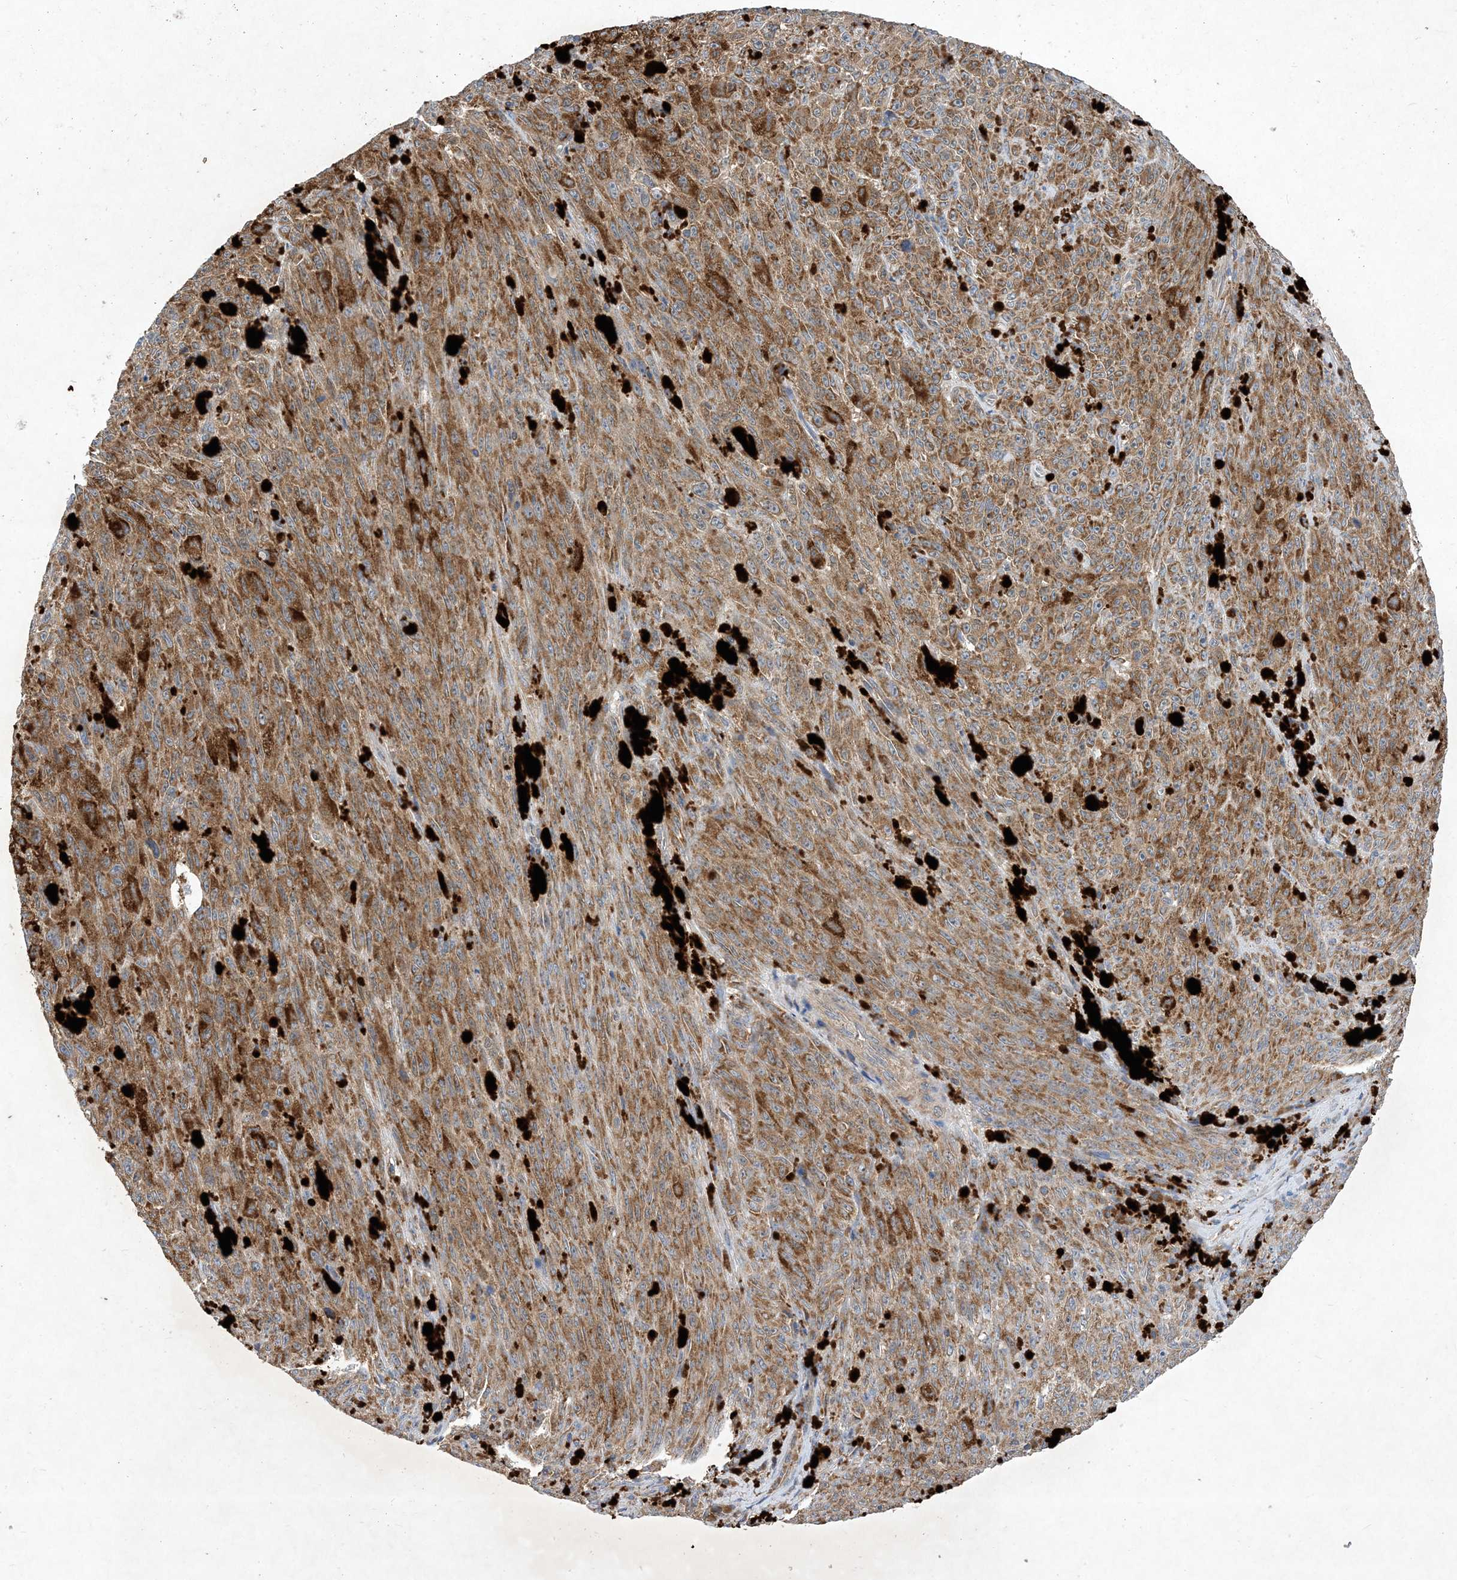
{"staining": {"intensity": "moderate", "quantity": ">75%", "location": "cytoplasmic/membranous"}, "tissue": "melanoma", "cell_type": "Tumor cells", "image_type": "cancer", "snomed": [{"axis": "morphology", "description": "Malignant melanoma, NOS"}, {"axis": "topography", "description": "Skin"}], "caption": "Approximately >75% of tumor cells in human melanoma exhibit moderate cytoplasmic/membranous protein positivity as visualized by brown immunohistochemical staining.", "gene": "STK19", "patient": {"sex": "female", "age": 82}}